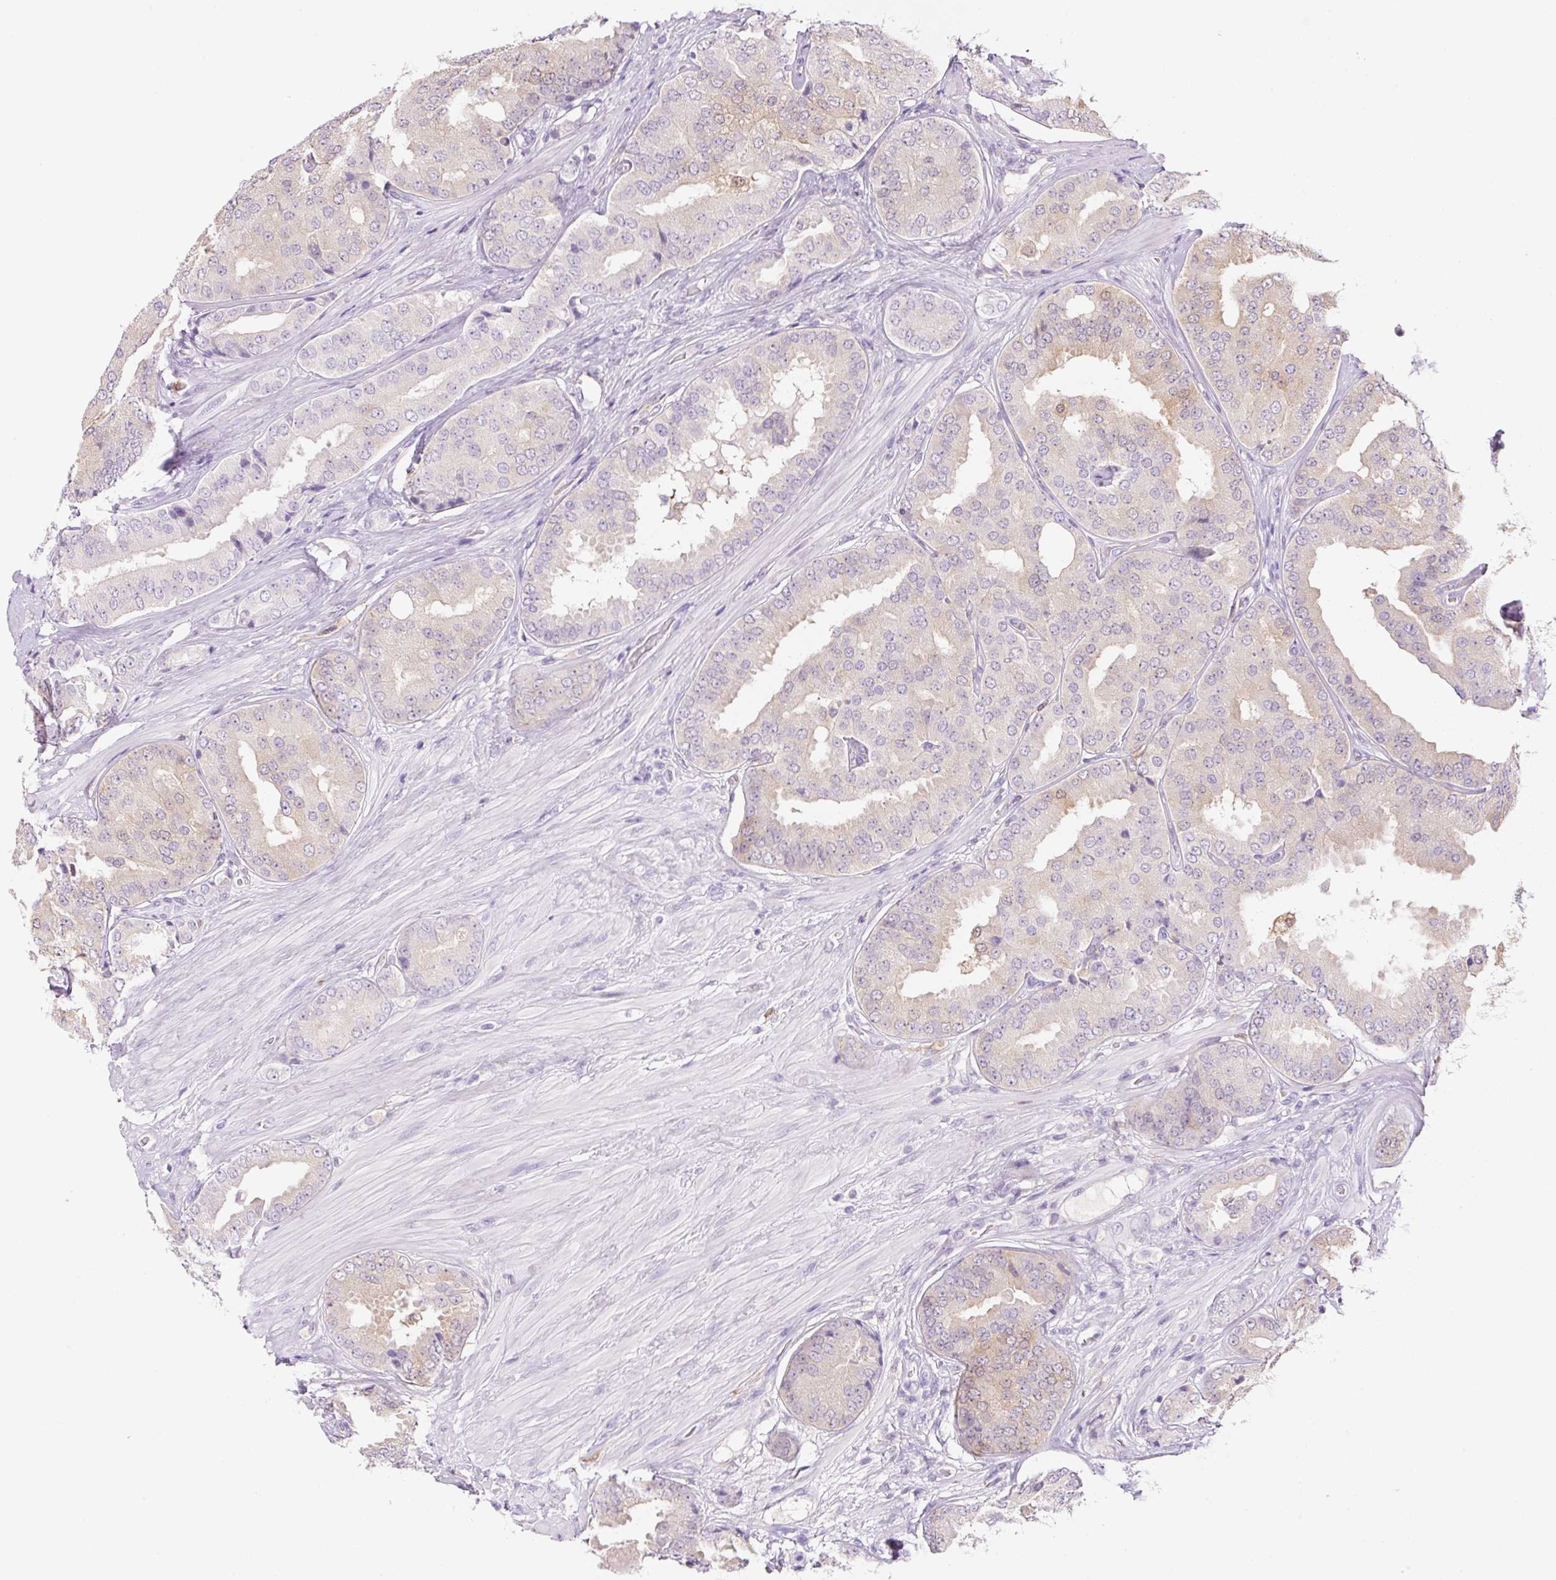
{"staining": {"intensity": "negative", "quantity": "none", "location": "none"}, "tissue": "prostate cancer", "cell_type": "Tumor cells", "image_type": "cancer", "snomed": [{"axis": "morphology", "description": "Adenocarcinoma, High grade"}, {"axis": "topography", "description": "Prostate"}], "caption": "Adenocarcinoma (high-grade) (prostate) was stained to show a protein in brown. There is no significant staining in tumor cells. (Brightfield microscopy of DAB IHC at high magnification).", "gene": "FABP5", "patient": {"sex": "male", "age": 63}}